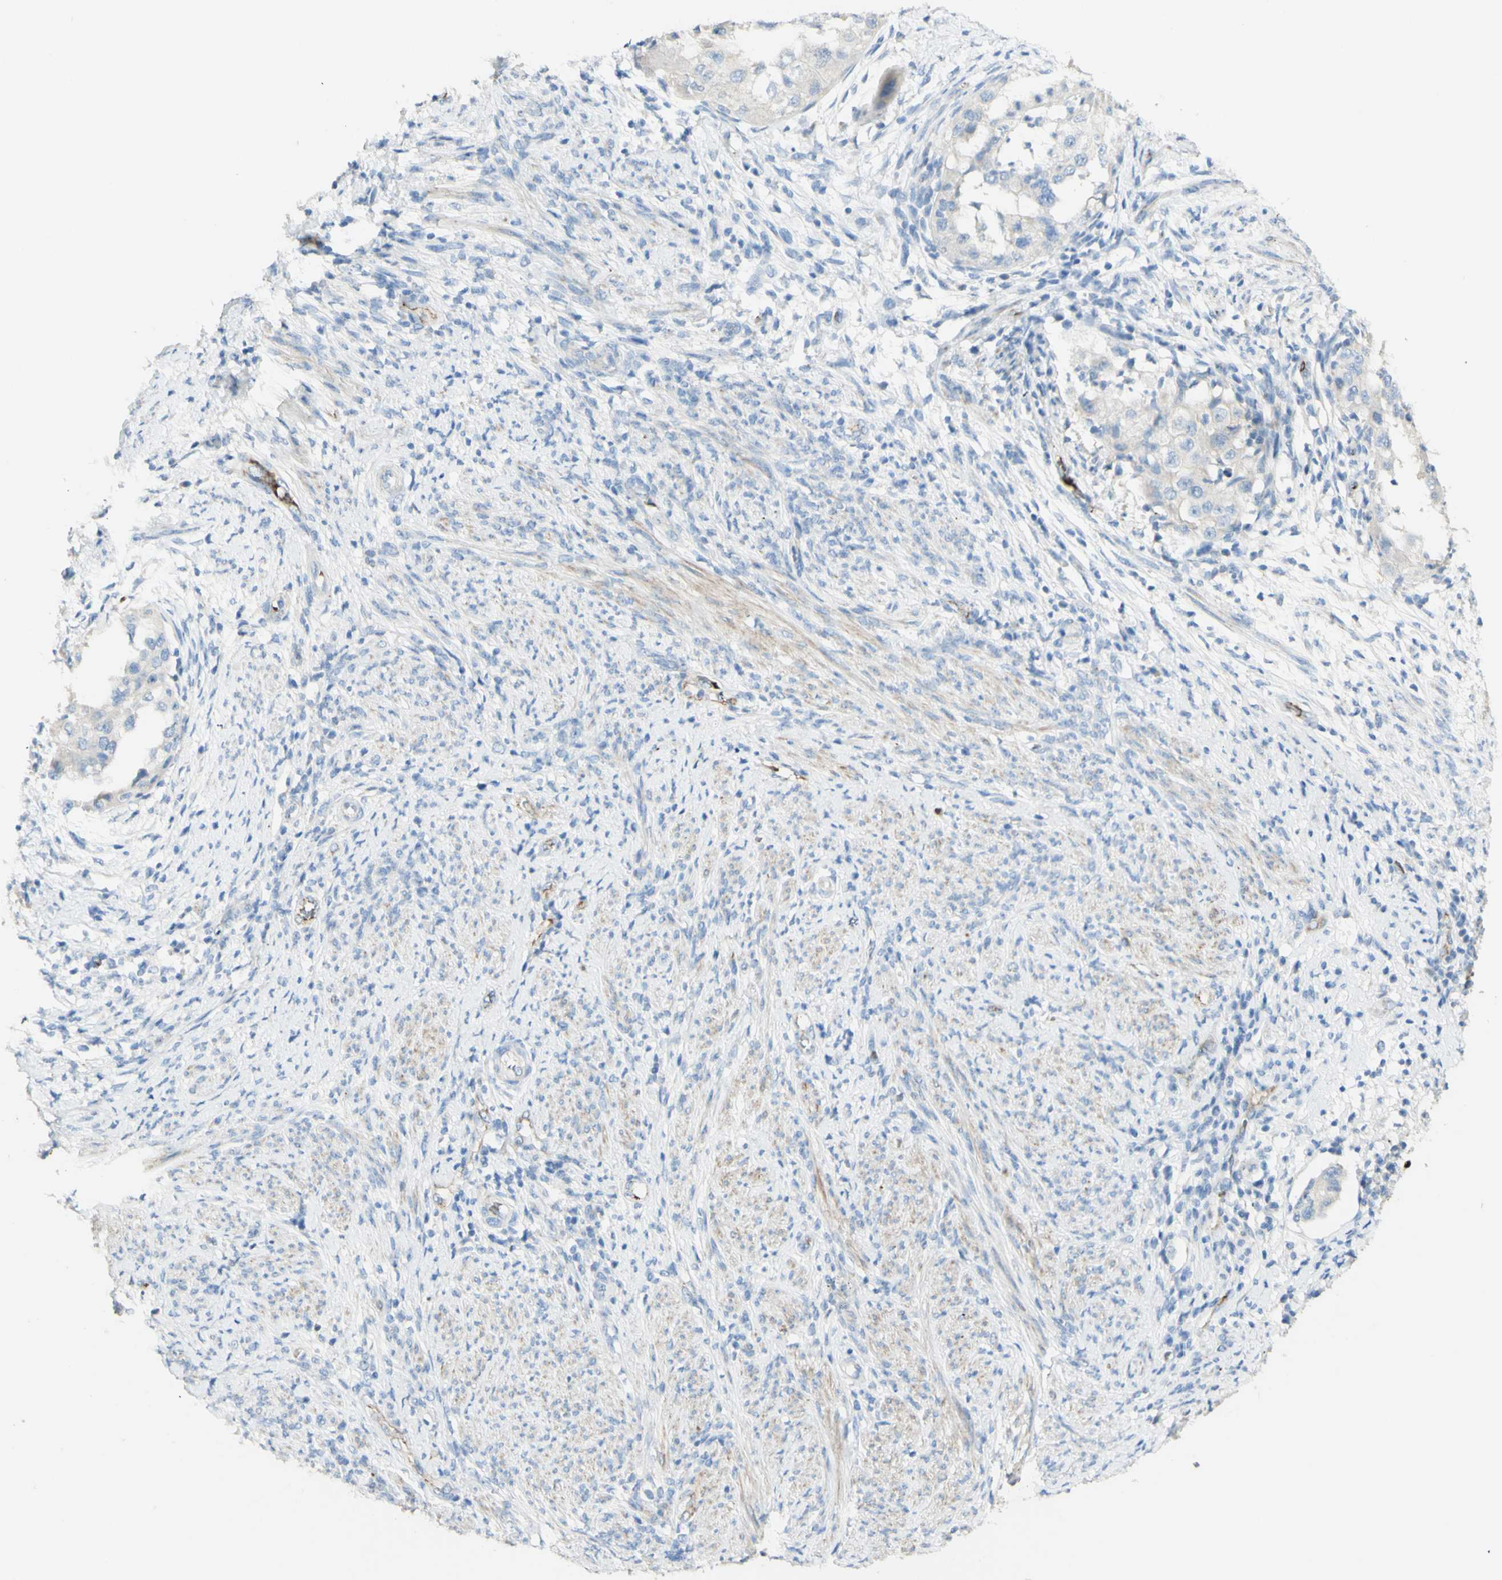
{"staining": {"intensity": "negative", "quantity": "none", "location": "none"}, "tissue": "endometrial cancer", "cell_type": "Tumor cells", "image_type": "cancer", "snomed": [{"axis": "morphology", "description": "Adenocarcinoma, NOS"}, {"axis": "topography", "description": "Endometrium"}], "caption": "Adenocarcinoma (endometrial) was stained to show a protein in brown. There is no significant expression in tumor cells.", "gene": "GAN", "patient": {"sex": "female", "age": 85}}